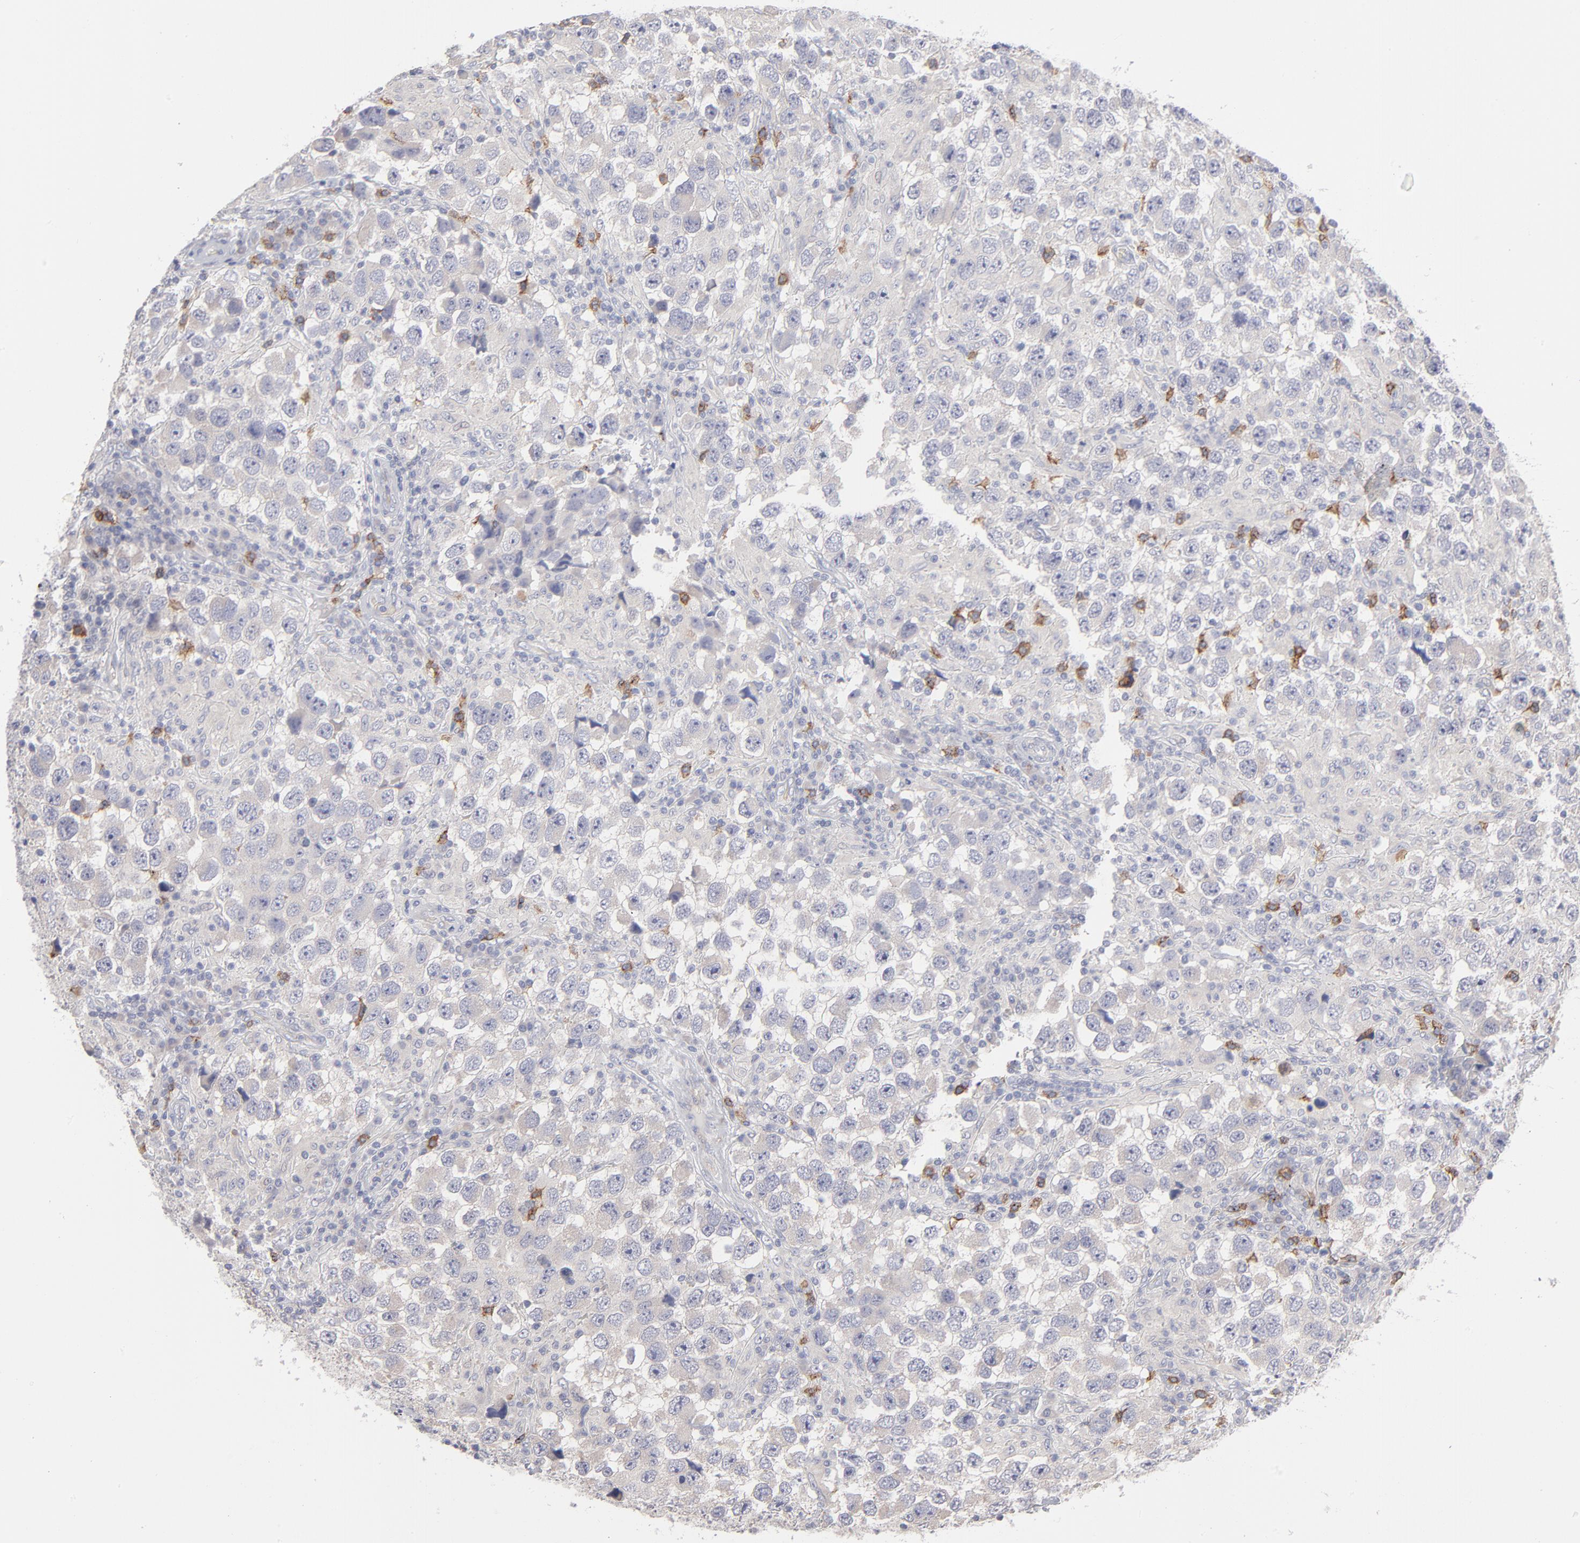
{"staining": {"intensity": "negative", "quantity": "none", "location": "none"}, "tissue": "testis cancer", "cell_type": "Tumor cells", "image_type": "cancer", "snomed": [{"axis": "morphology", "description": "Carcinoma, Embryonal, NOS"}, {"axis": "topography", "description": "Testis"}], "caption": "Testis cancer was stained to show a protein in brown. There is no significant expression in tumor cells.", "gene": "CCR3", "patient": {"sex": "male", "age": 21}}